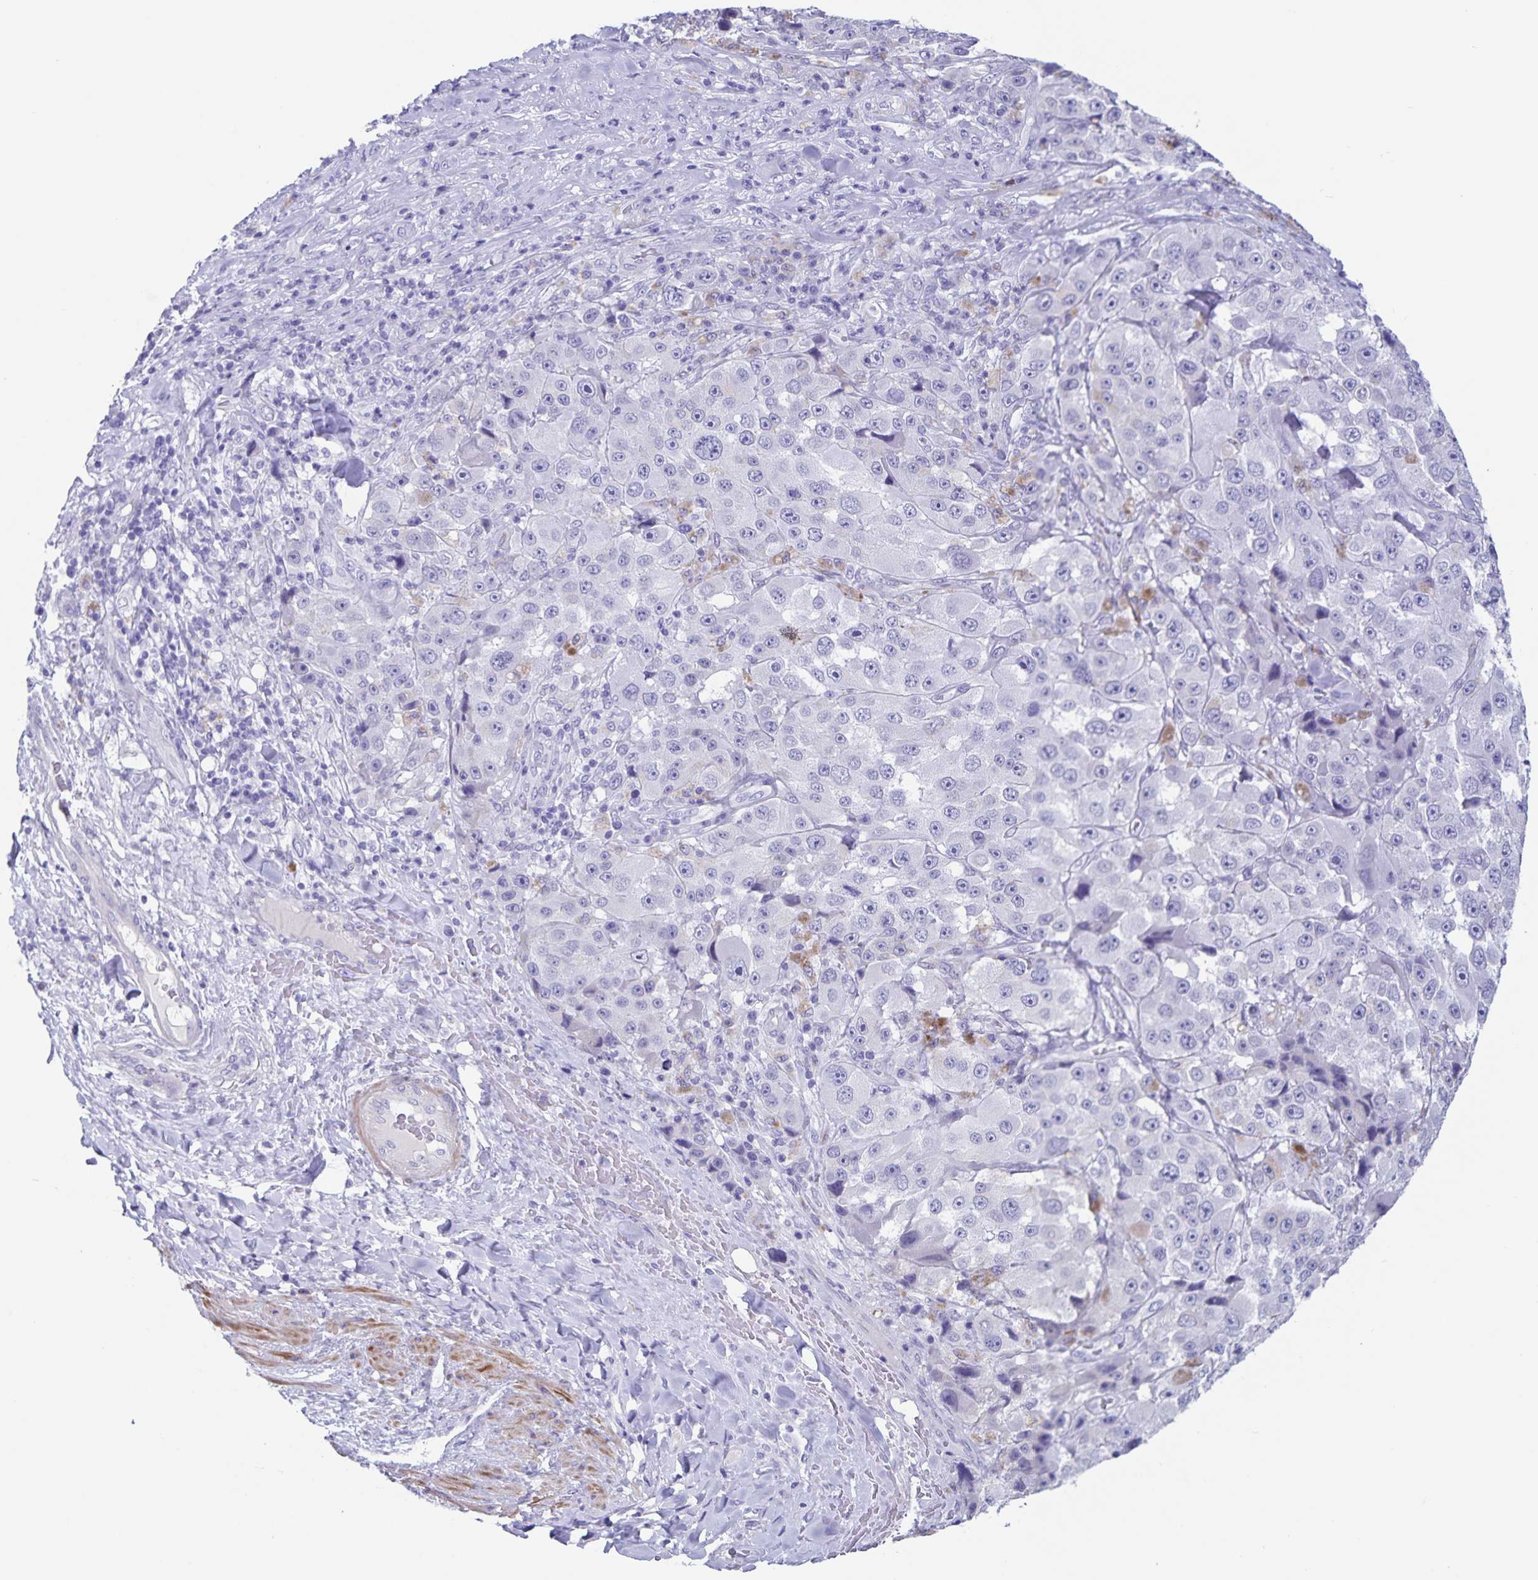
{"staining": {"intensity": "moderate", "quantity": "<25%", "location": "cytoplasmic/membranous"}, "tissue": "melanoma", "cell_type": "Tumor cells", "image_type": "cancer", "snomed": [{"axis": "morphology", "description": "Malignant melanoma, Metastatic site"}, {"axis": "topography", "description": "Lymph node"}], "caption": "Tumor cells reveal low levels of moderate cytoplasmic/membranous staining in approximately <25% of cells in human malignant melanoma (metastatic site).", "gene": "C11orf42", "patient": {"sex": "male", "age": 62}}